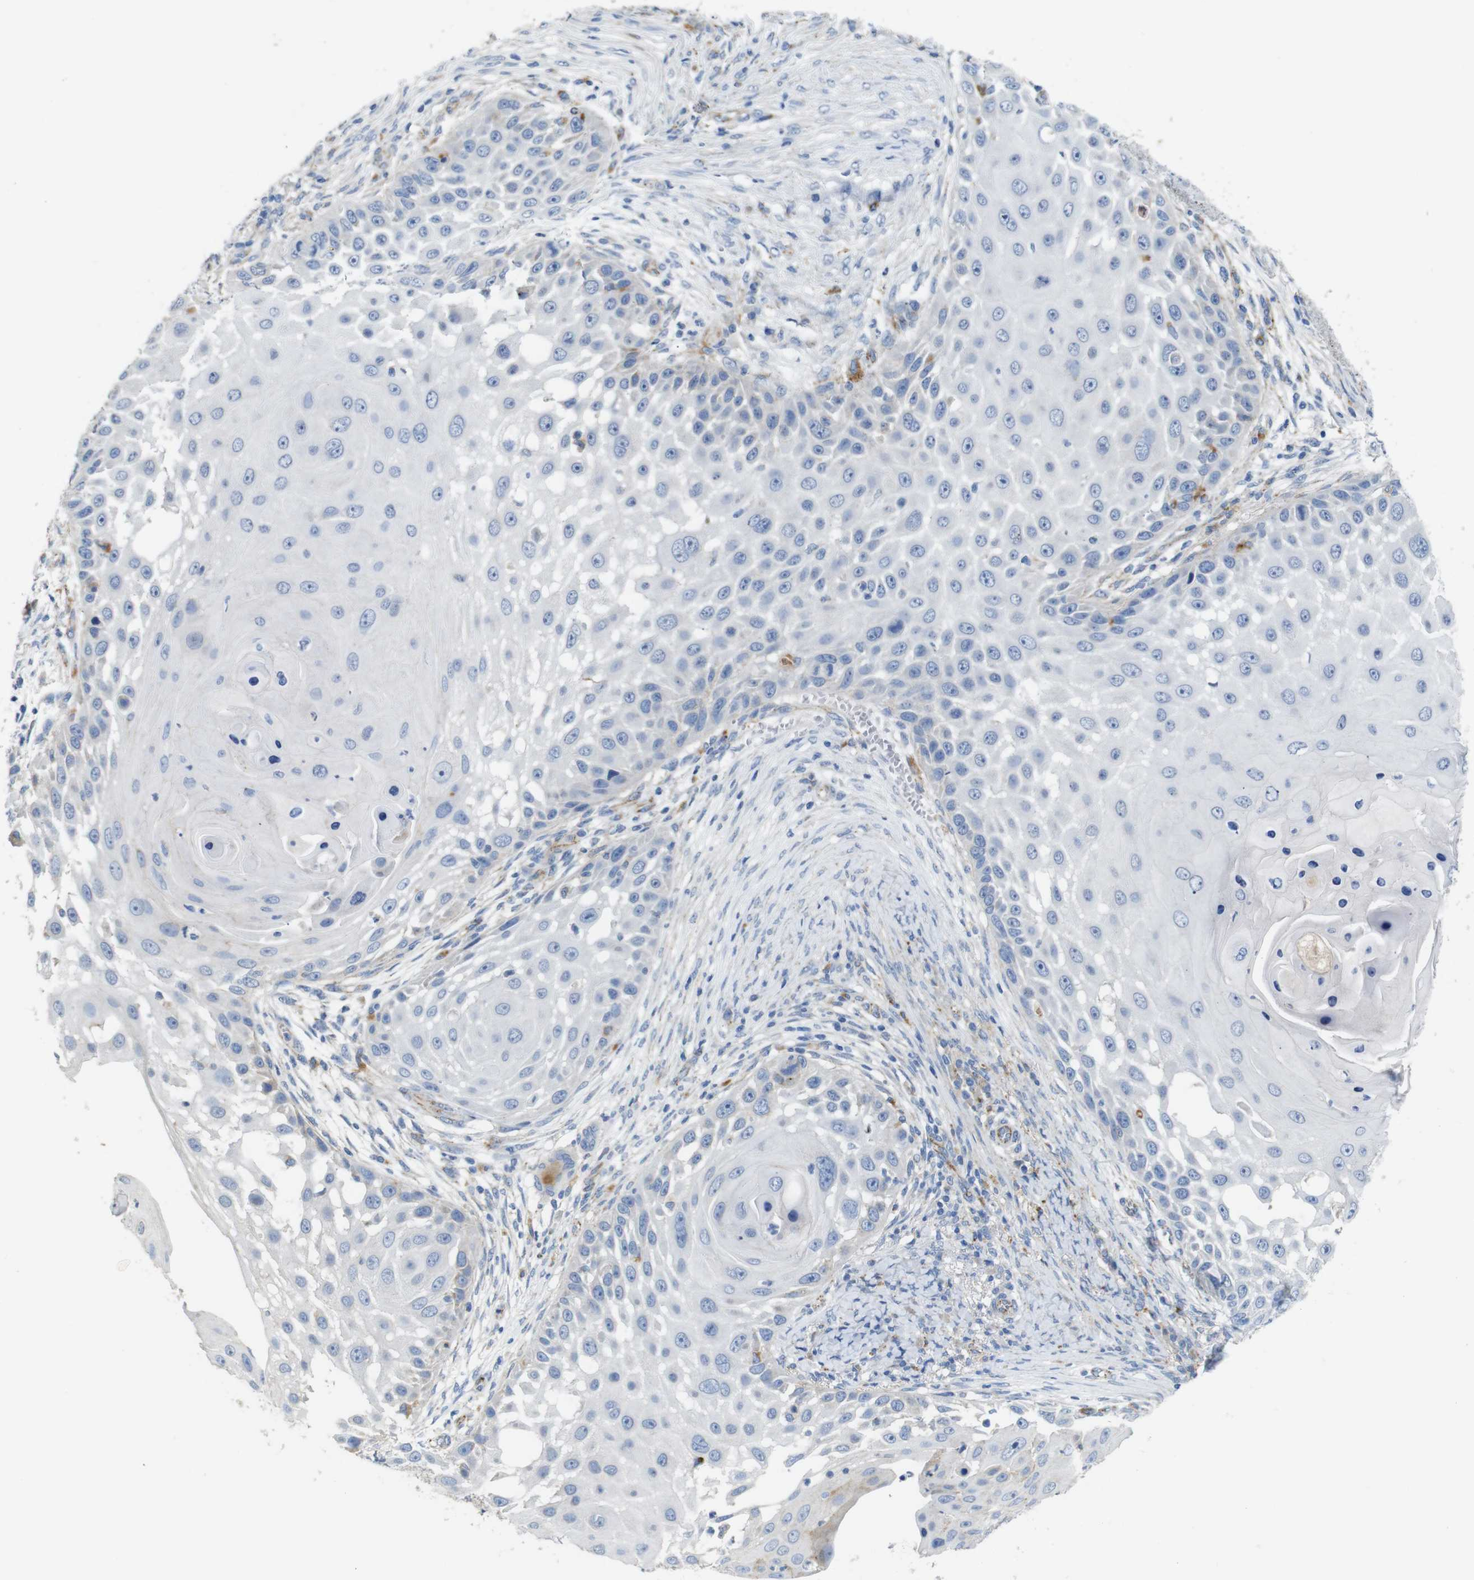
{"staining": {"intensity": "negative", "quantity": "none", "location": "none"}, "tissue": "skin cancer", "cell_type": "Tumor cells", "image_type": "cancer", "snomed": [{"axis": "morphology", "description": "Squamous cell carcinoma, NOS"}, {"axis": "topography", "description": "Skin"}], "caption": "This is an IHC micrograph of skin squamous cell carcinoma. There is no expression in tumor cells.", "gene": "NHLRC3", "patient": {"sex": "female", "age": 44}}